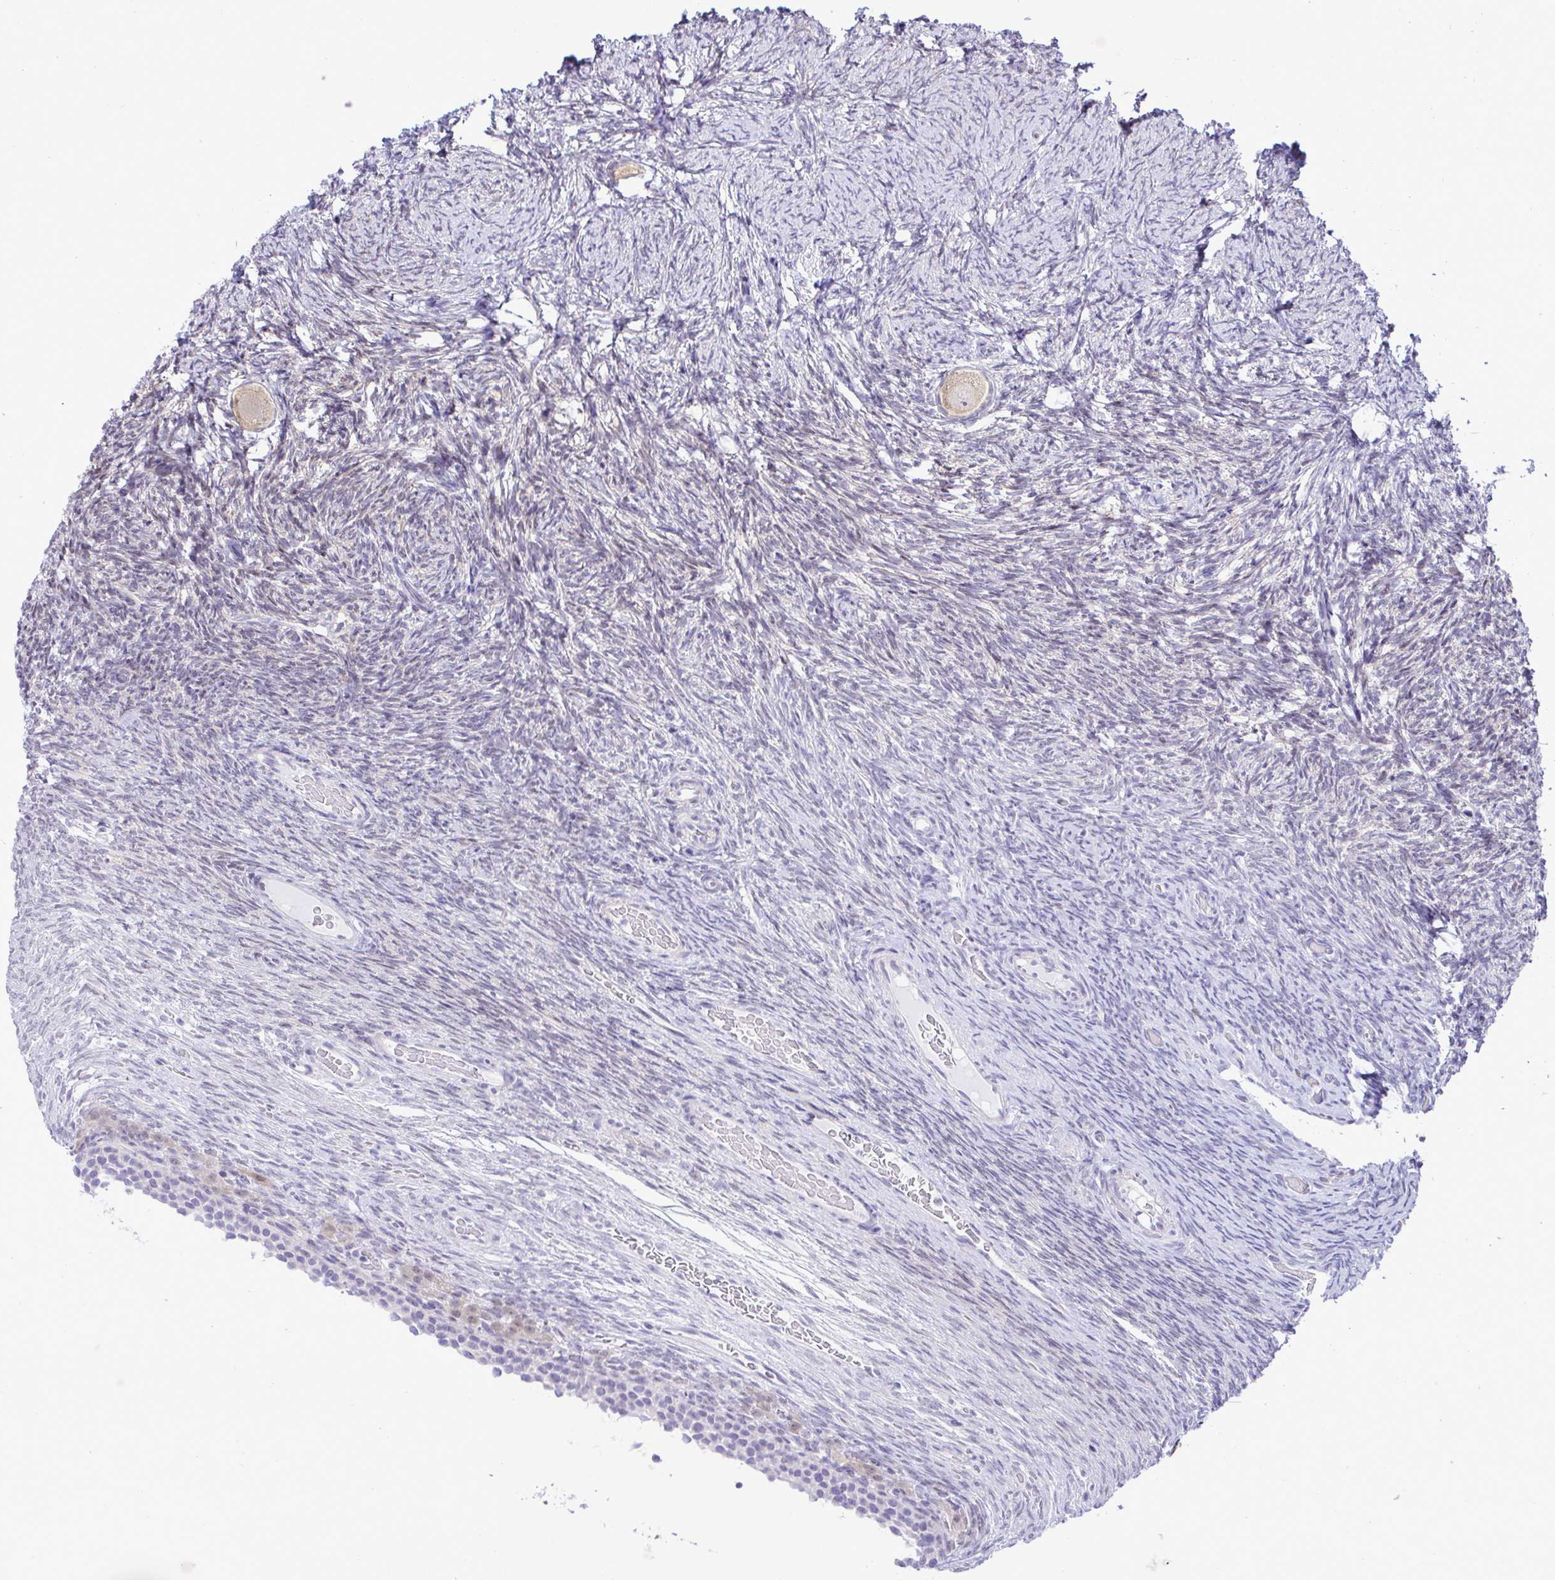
{"staining": {"intensity": "weak", "quantity": ">75%", "location": "cytoplasmic/membranous"}, "tissue": "ovary", "cell_type": "Follicle cells", "image_type": "normal", "snomed": [{"axis": "morphology", "description": "Normal tissue, NOS"}, {"axis": "topography", "description": "Ovary"}], "caption": "Follicle cells show low levels of weak cytoplasmic/membranous staining in approximately >75% of cells in unremarkable ovary.", "gene": "ZNF485", "patient": {"sex": "female", "age": 34}}